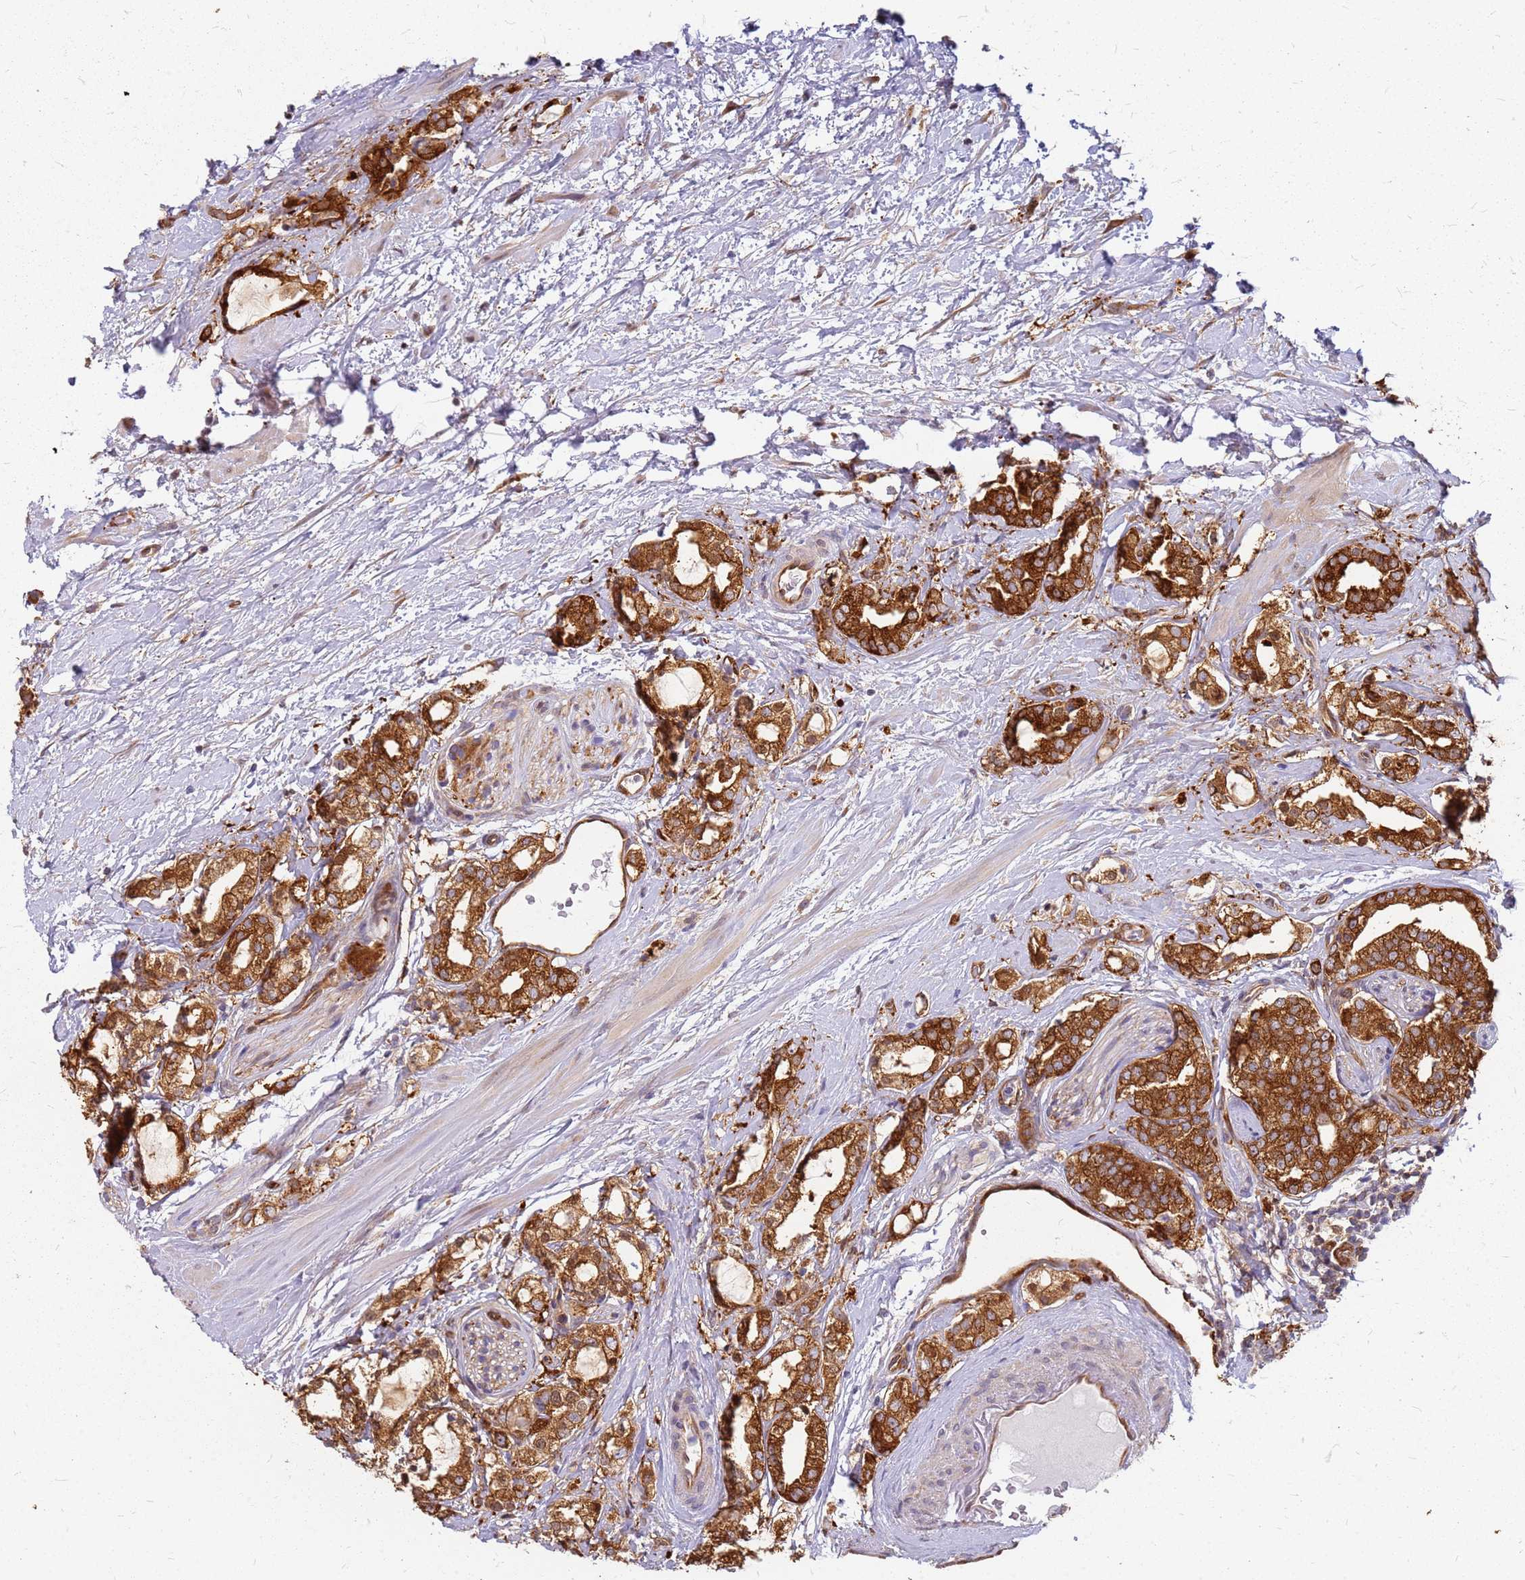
{"staining": {"intensity": "strong", "quantity": ">75%", "location": "cytoplasmic/membranous"}, "tissue": "prostate cancer", "cell_type": "Tumor cells", "image_type": "cancer", "snomed": [{"axis": "morphology", "description": "Adenocarcinoma, High grade"}, {"axis": "topography", "description": "Prostate"}], "caption": "Protein expression analysis of human prostate cancer reveals strong cytoplasmic/membranous expression in about >75% of tumor cells.", "gene": "HDX", "patient": {"sex": "male", "age": 64}}